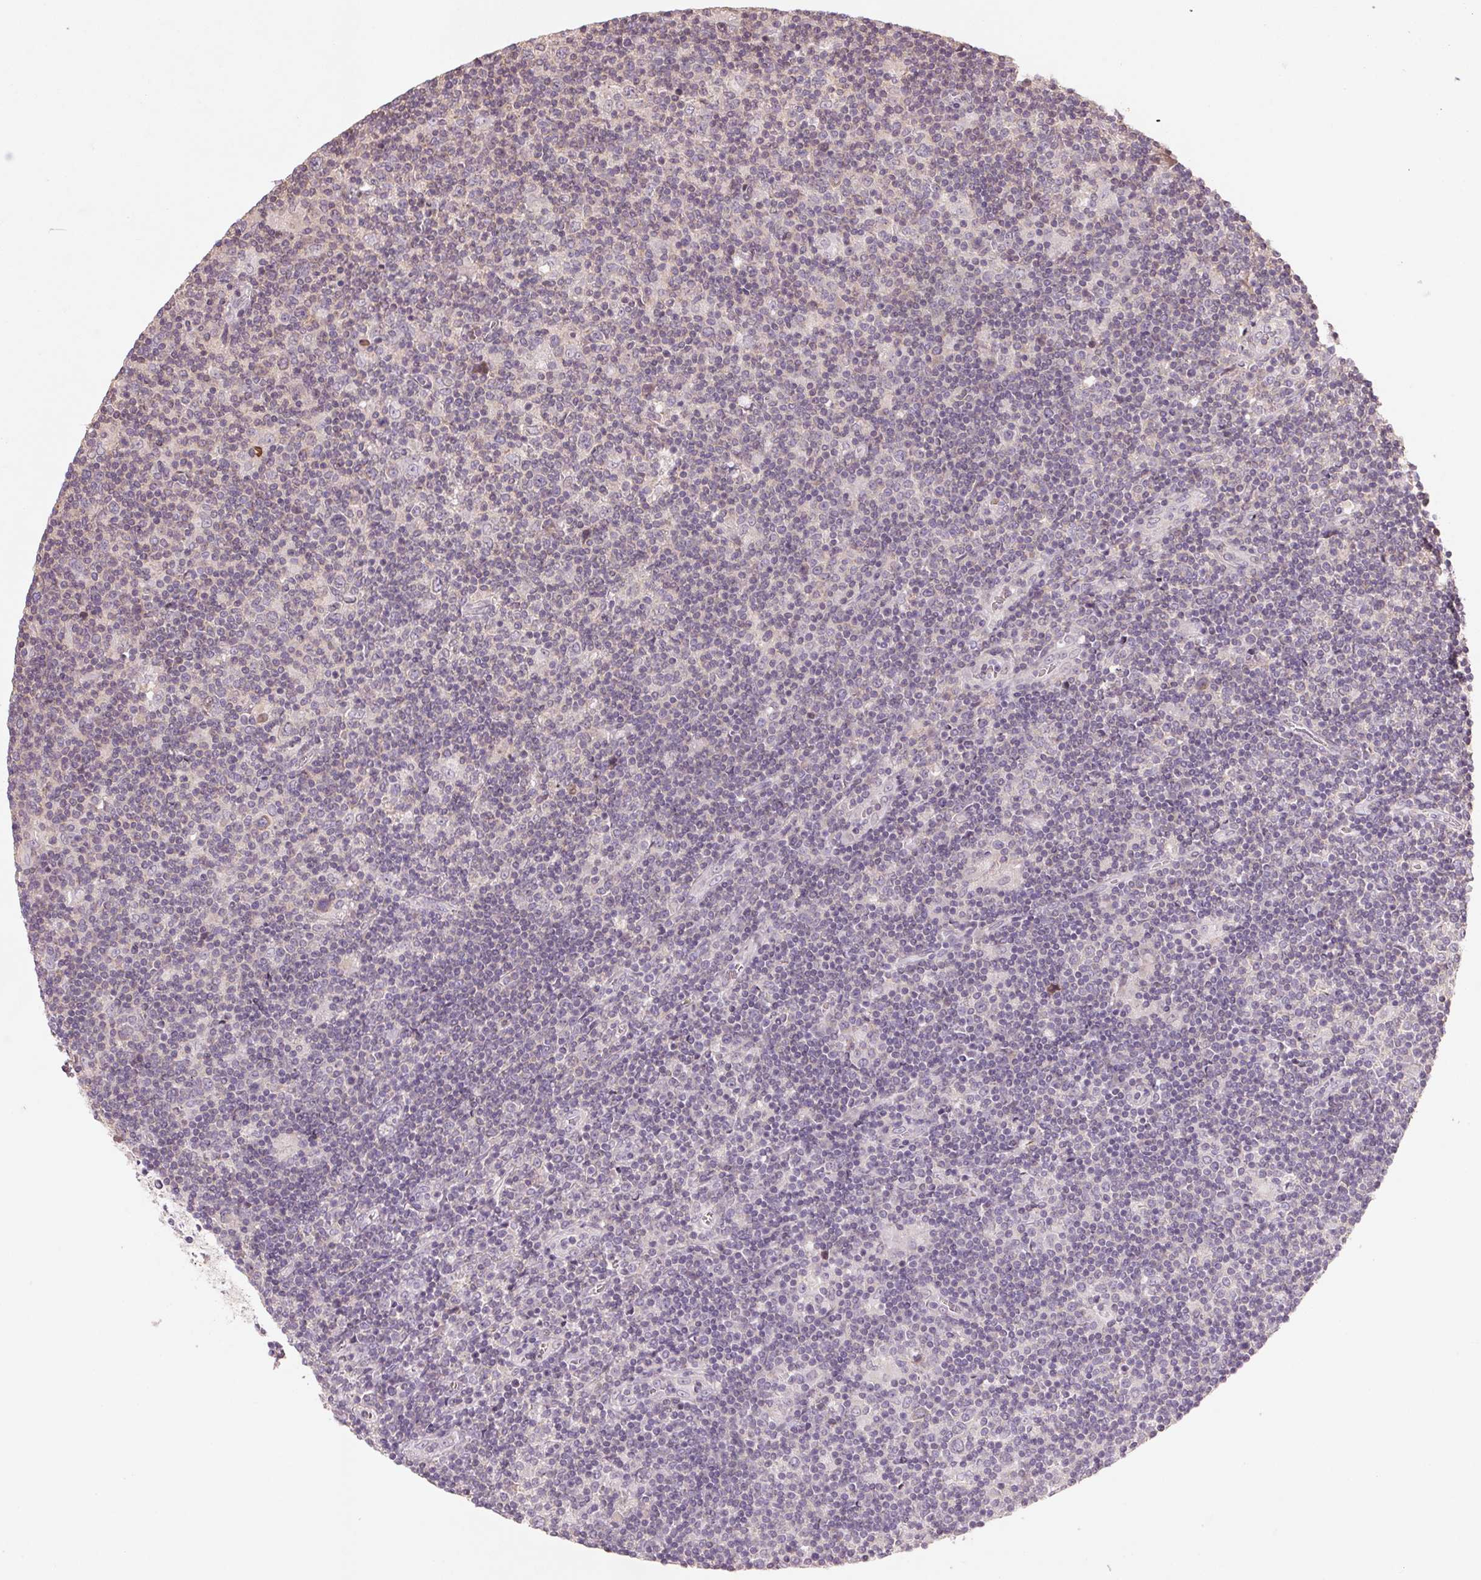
{"staining": {"intensity": "negative", "quantity": "none", "location": "none"}, "tissue": "lymphoma", "cell_type": "Tumor cells", "image_type": "cancer", "snomed": [{"axis": "morphology", "description": "Hodgkin's disease, NOS"}, {"axis": "topography", "description": "Lymph node"}], "caption": "There is no significant staining in tumor cells of Hodgkin's disease.", "gene": "KCNK15", "patient": {"sex": "male", "age": 40}}